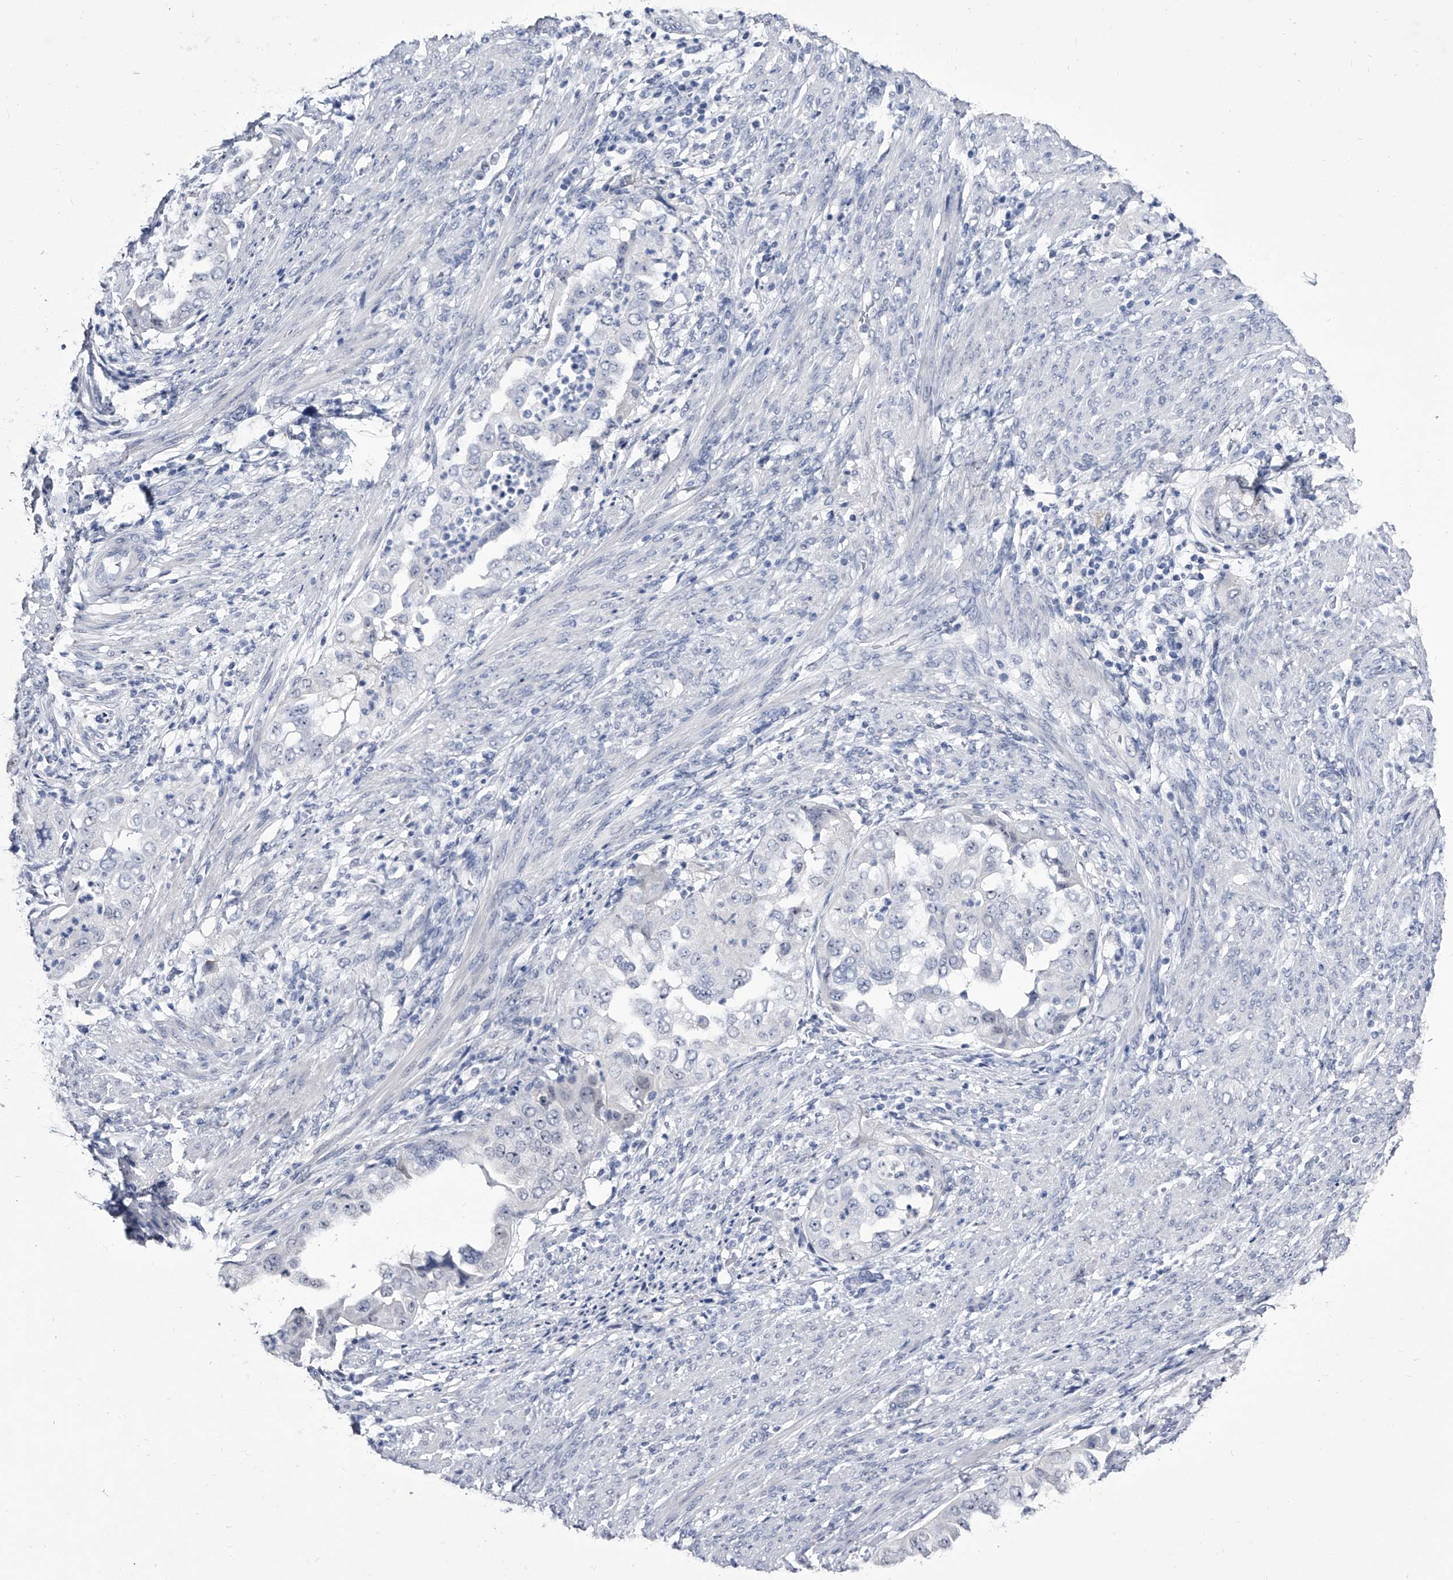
{"staining": {"intensity": "negative", "quantity": "none", "location": "none"}, "tissue": "endometrial cancer", "cell_type": "Tumor cells", "image_type": "cancer", "snomed": [{"axis": "morphology", "description": "Adenocarcinoma, NOS"}, {"axis": "topography", "description": "Endometrium"}], "caption": "Immunohistochemistry (IHC) micrograph of human endometrial adenocarcinoma stained for a protein (brown), which reveals no positivity in tumor cells. (DAB (3,3'-diaminobenzidine) IHC visualized using brightfield microscopy, high magnification).", "gene": "CRISP2", "patient": {"sex": "female", "age": 85}}